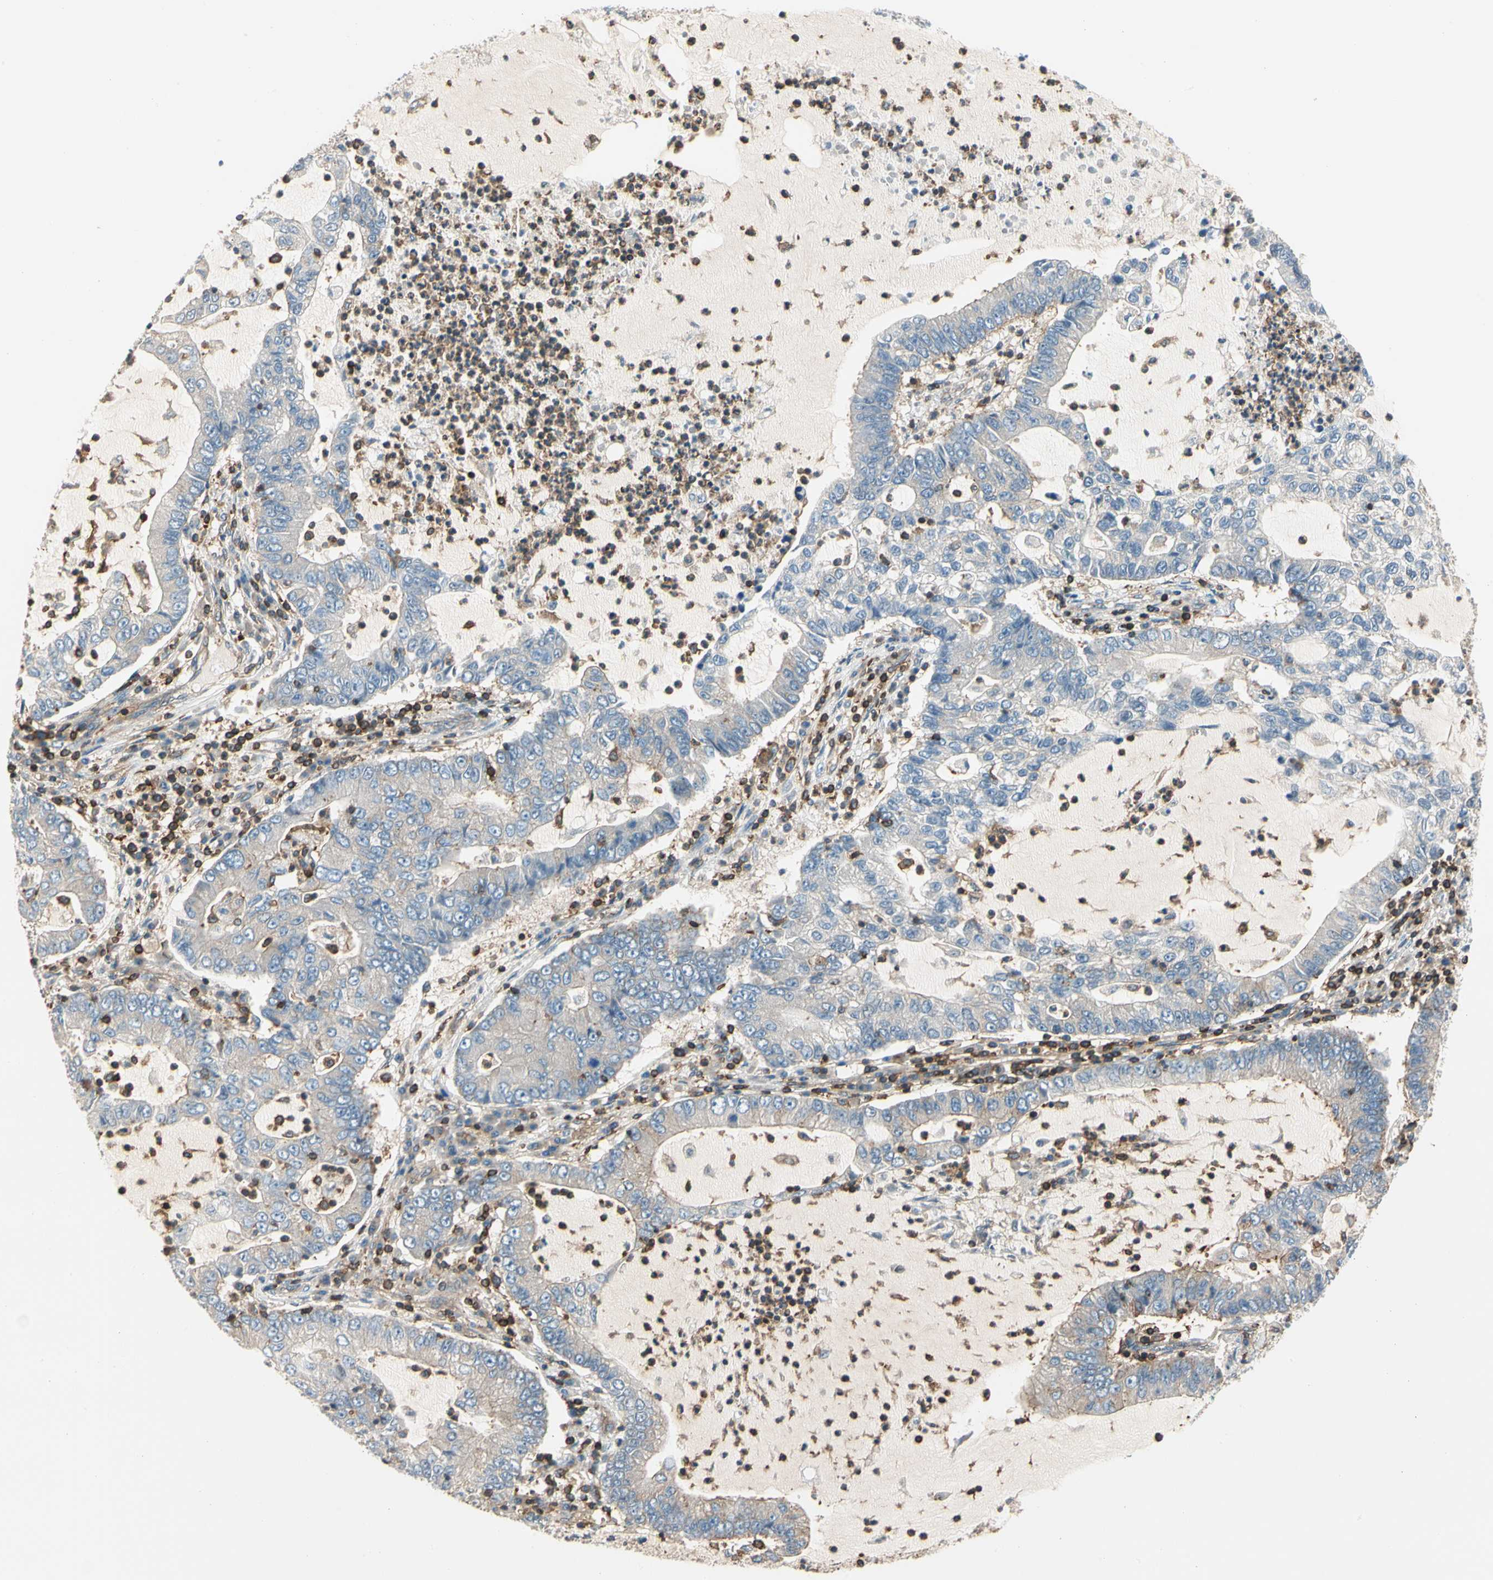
{"staining": {"intensity": "weak", "quantity": "<25%", "location": "cytoplasmic/membranous"}, "tissue": "lung cancer", "cell_type": "Tumor cells", "image_type": "cancer", "snomed": [{"axis": "morphology", "description": "Adenocarcinoma, NOS"}, {"axis": "topography", "description": "Lung"}], "caption": "Lung cancer was stained to show a protein in brown. There is no significant expression in tumor cells.", "gene": "CAPZA2", "patient": {"sex": "female", "age": 51}}